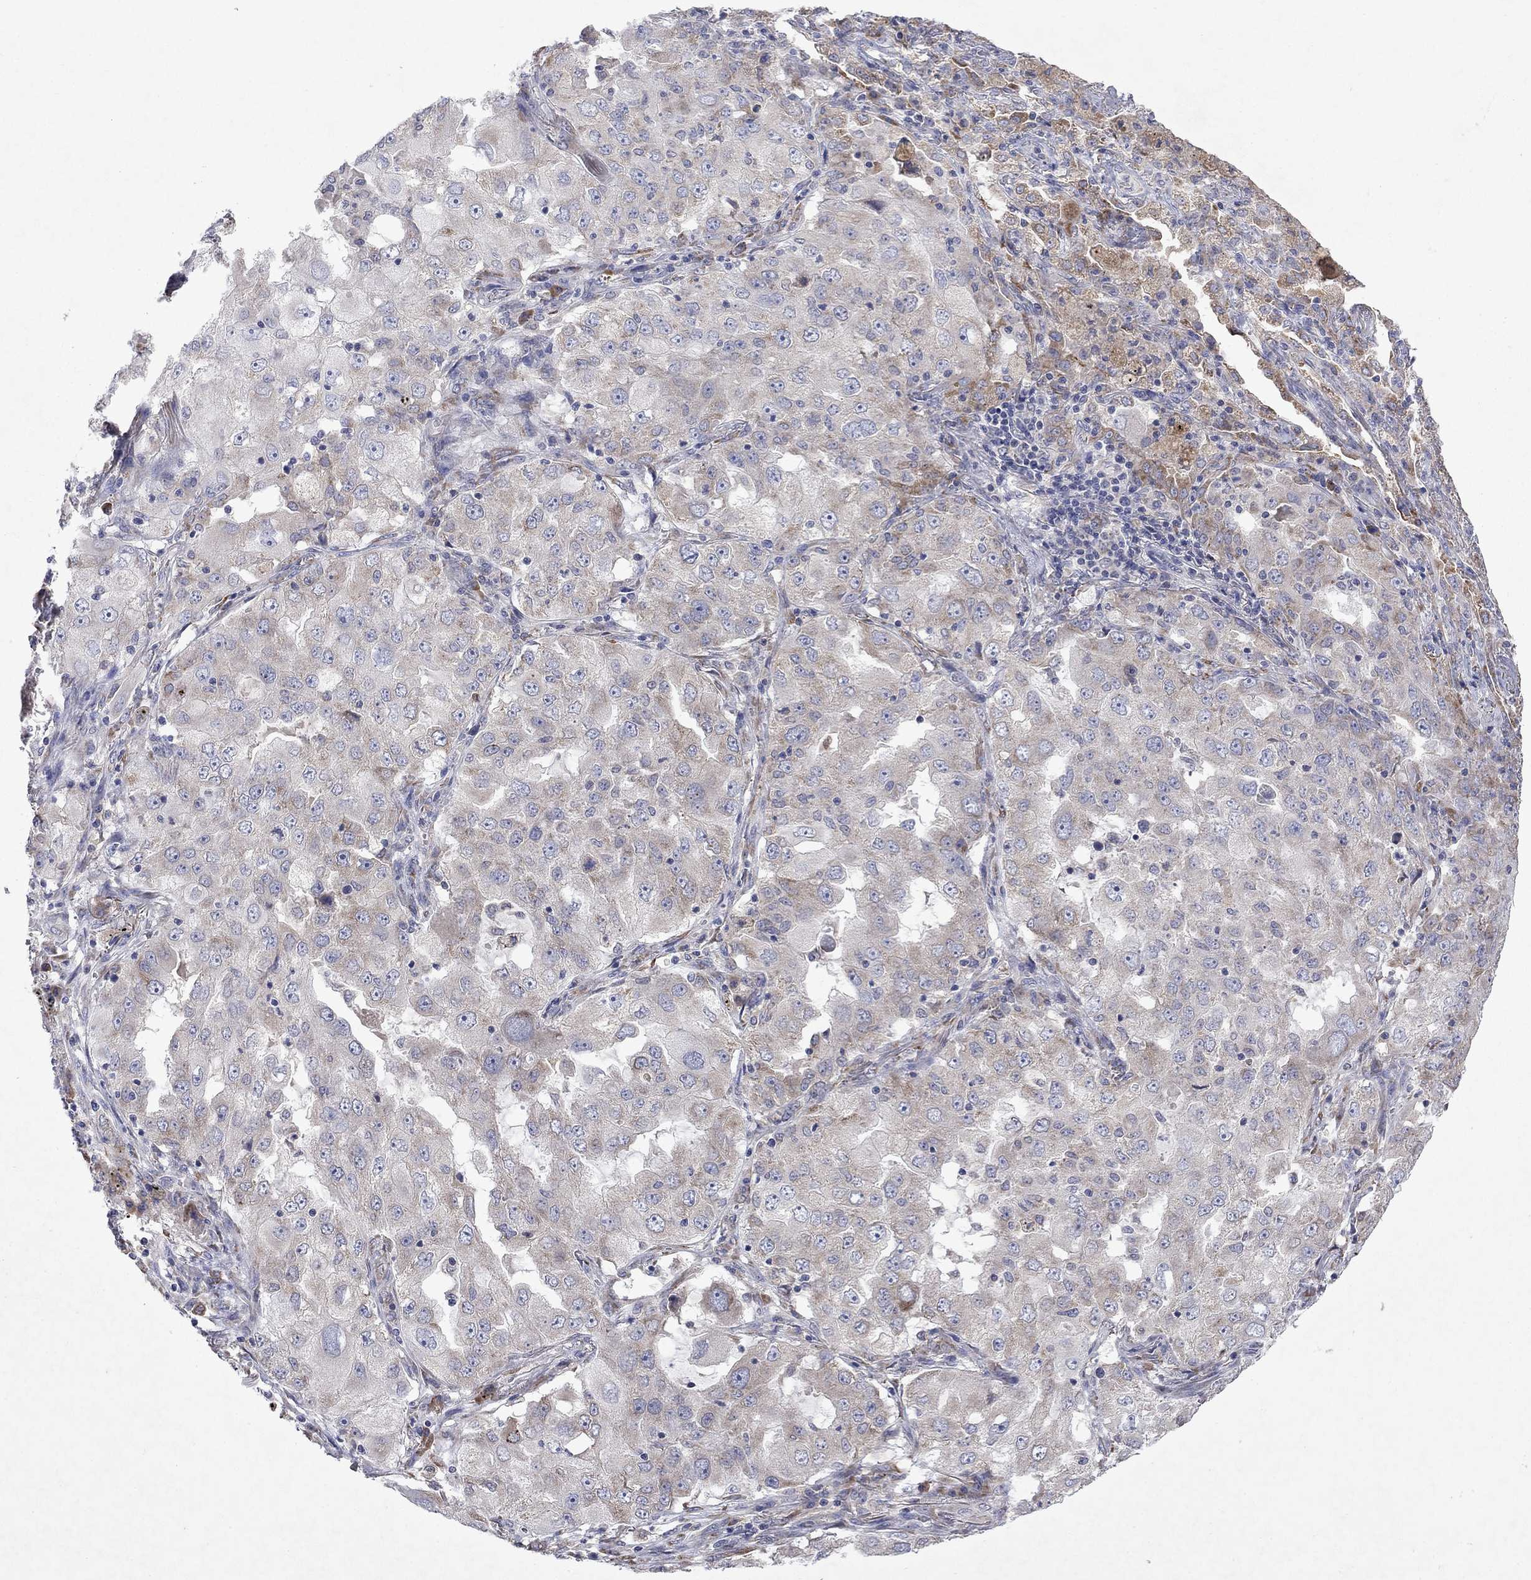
{"staining": {"intensity": "negative", "quantity": "none", "location": "none"}, "tissue": "lung cancer", "cell_type": "Tumor cells", "image_type": "cancer", "snomed": [{"axis": "morphology", "description": "Adenocarcinoma, NOS"}, {"axis": "topography", "description": "Lung"}], "caption": "This photomicrograph is of lung adenocarcinoma stained with IHC to label a protein in brown with the nuclei are counter-stained blue. There is no expression in tumor cells.", "gene": "TMEM97", "patient": {"sex": "female", "age": 61}}